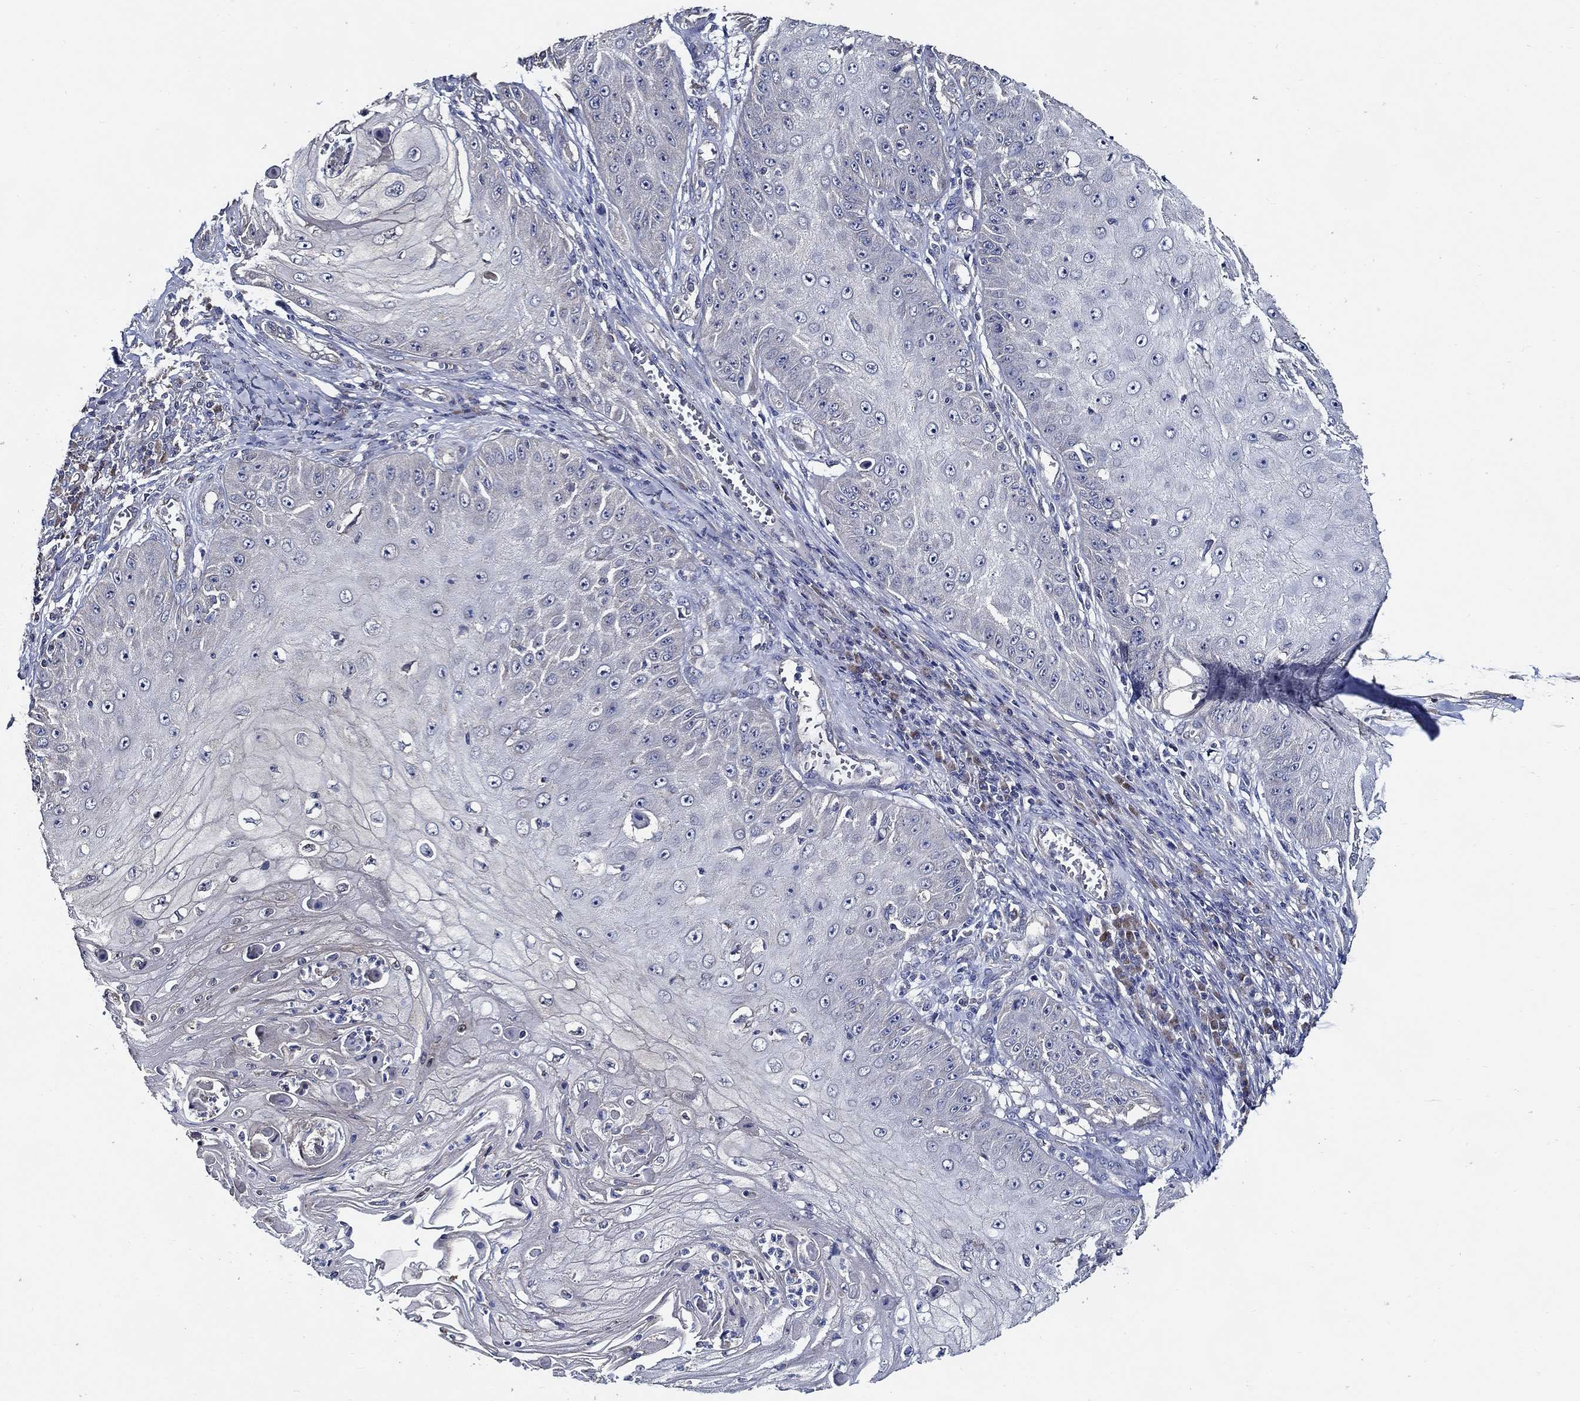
{"staining": {"intensity": "negative", "quantity": "none", "location": "none"}, "tissue": "skin cancer", "cell_type": "Tumor cells", "image_type": "cancer", "snomed": [{"axis": "morphology", "description": "Squamous cell carcinoma, NOS"}, {"axis": "topography", "description": "Skin"}], "caption": "Immunohistochemistry micrograph of neoplastic tissue: human squamous cell carcinoma (skin) stained with DAB displays no significant protein staining in tumor cells.", "gene": "WDR53", "patient": {"sex": "male", "age": 70}}